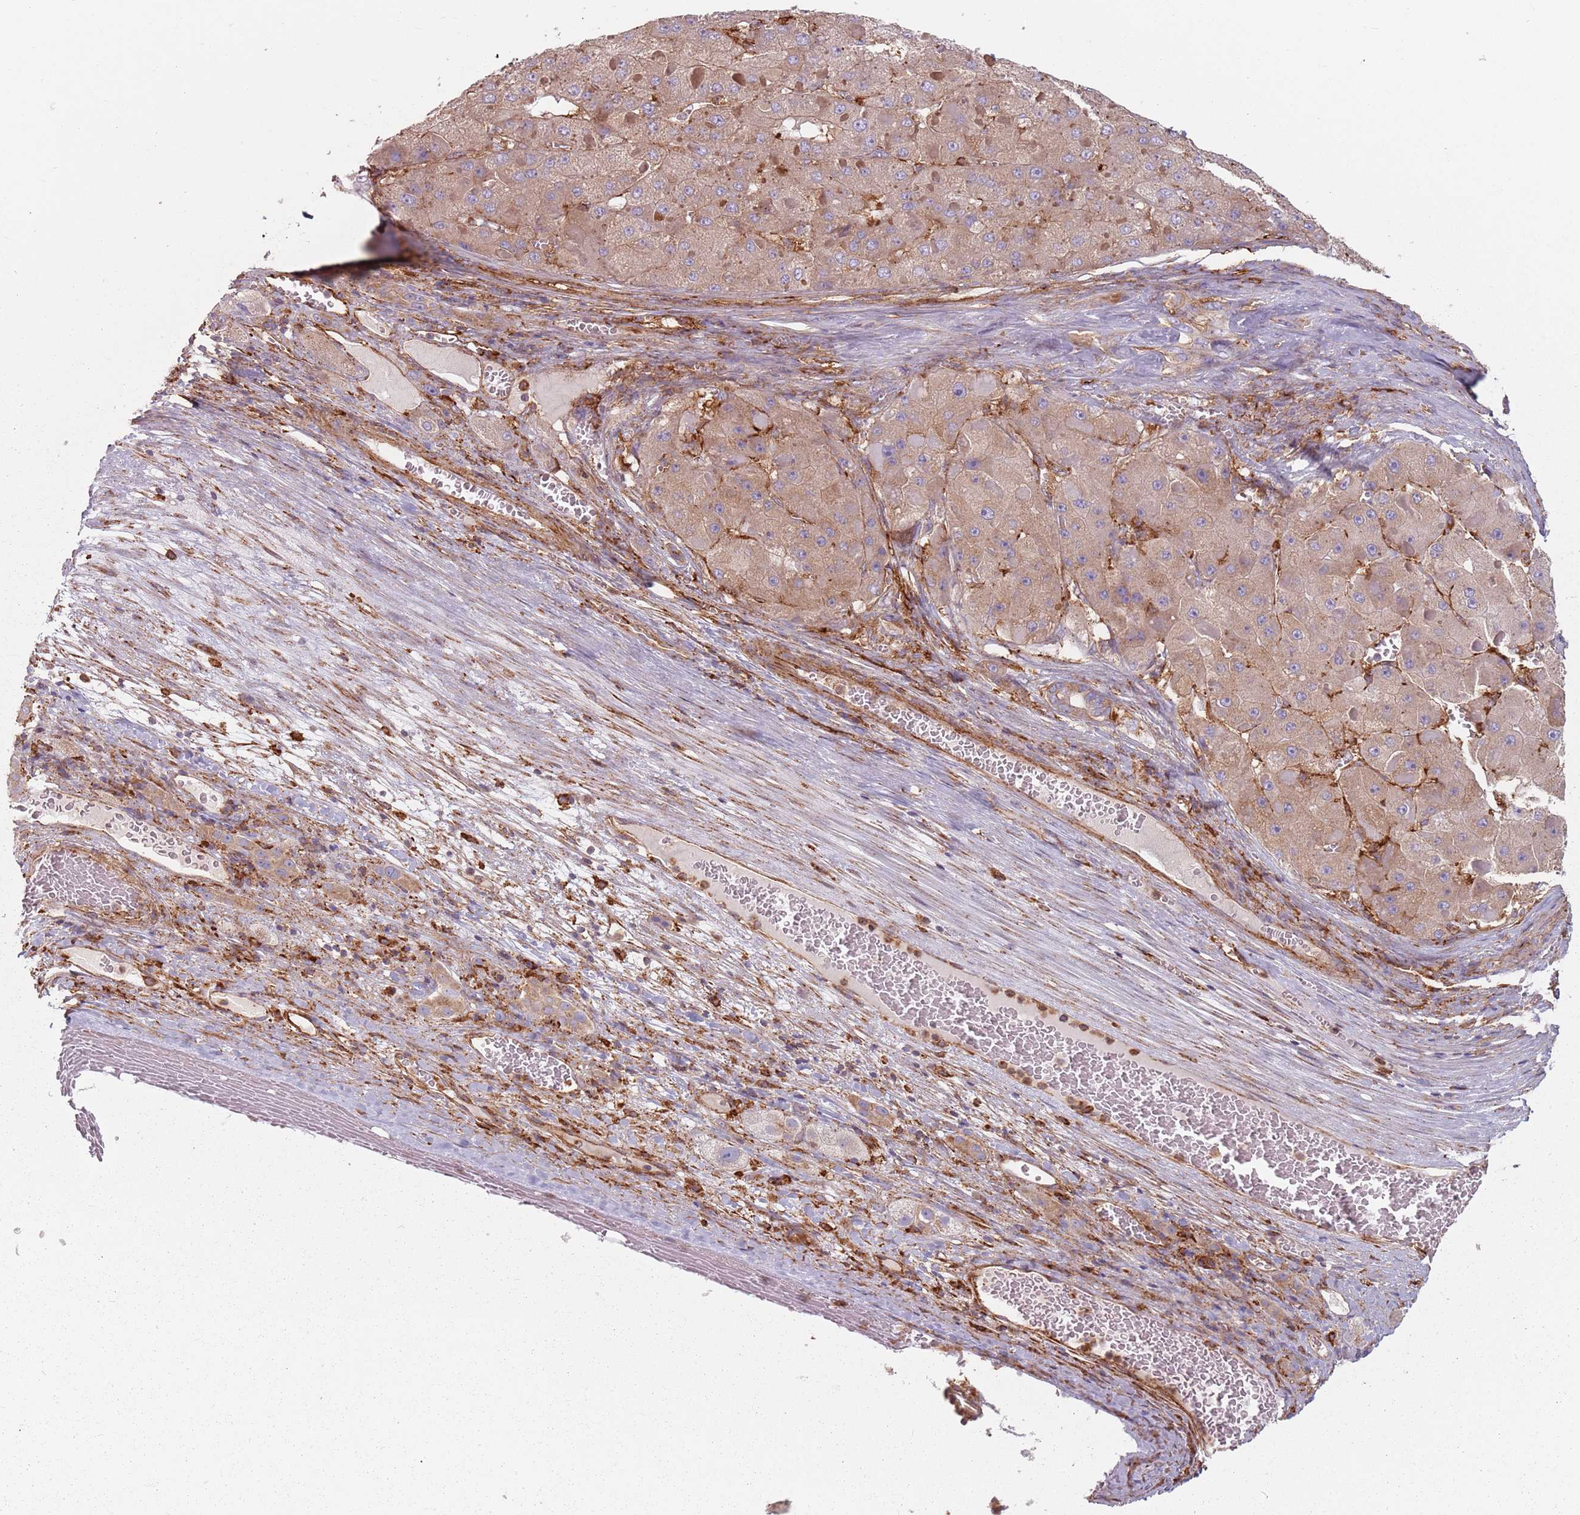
{"staining": {"intensity": "weak", "quantity": ">75%", "location": "cytoplasmic/membranous"}, "tissue": "liver cancer", "cell_type": "Tumor cells", "image_type": "cancer", "snomed": [{"axis": "morphology", "description": "Carcinoma, Hepatocellular, NOS"}, {"axis": "topography", "description": "Liver"}], "caption": "This is an image of IHC staining of liver hepatocellular carcinoma, which shows weak positivity in the cytoplasmic/membranous of tumor cells.", "gene": "TPD52L2", "patient": {"sex": "female", "age": 73}}